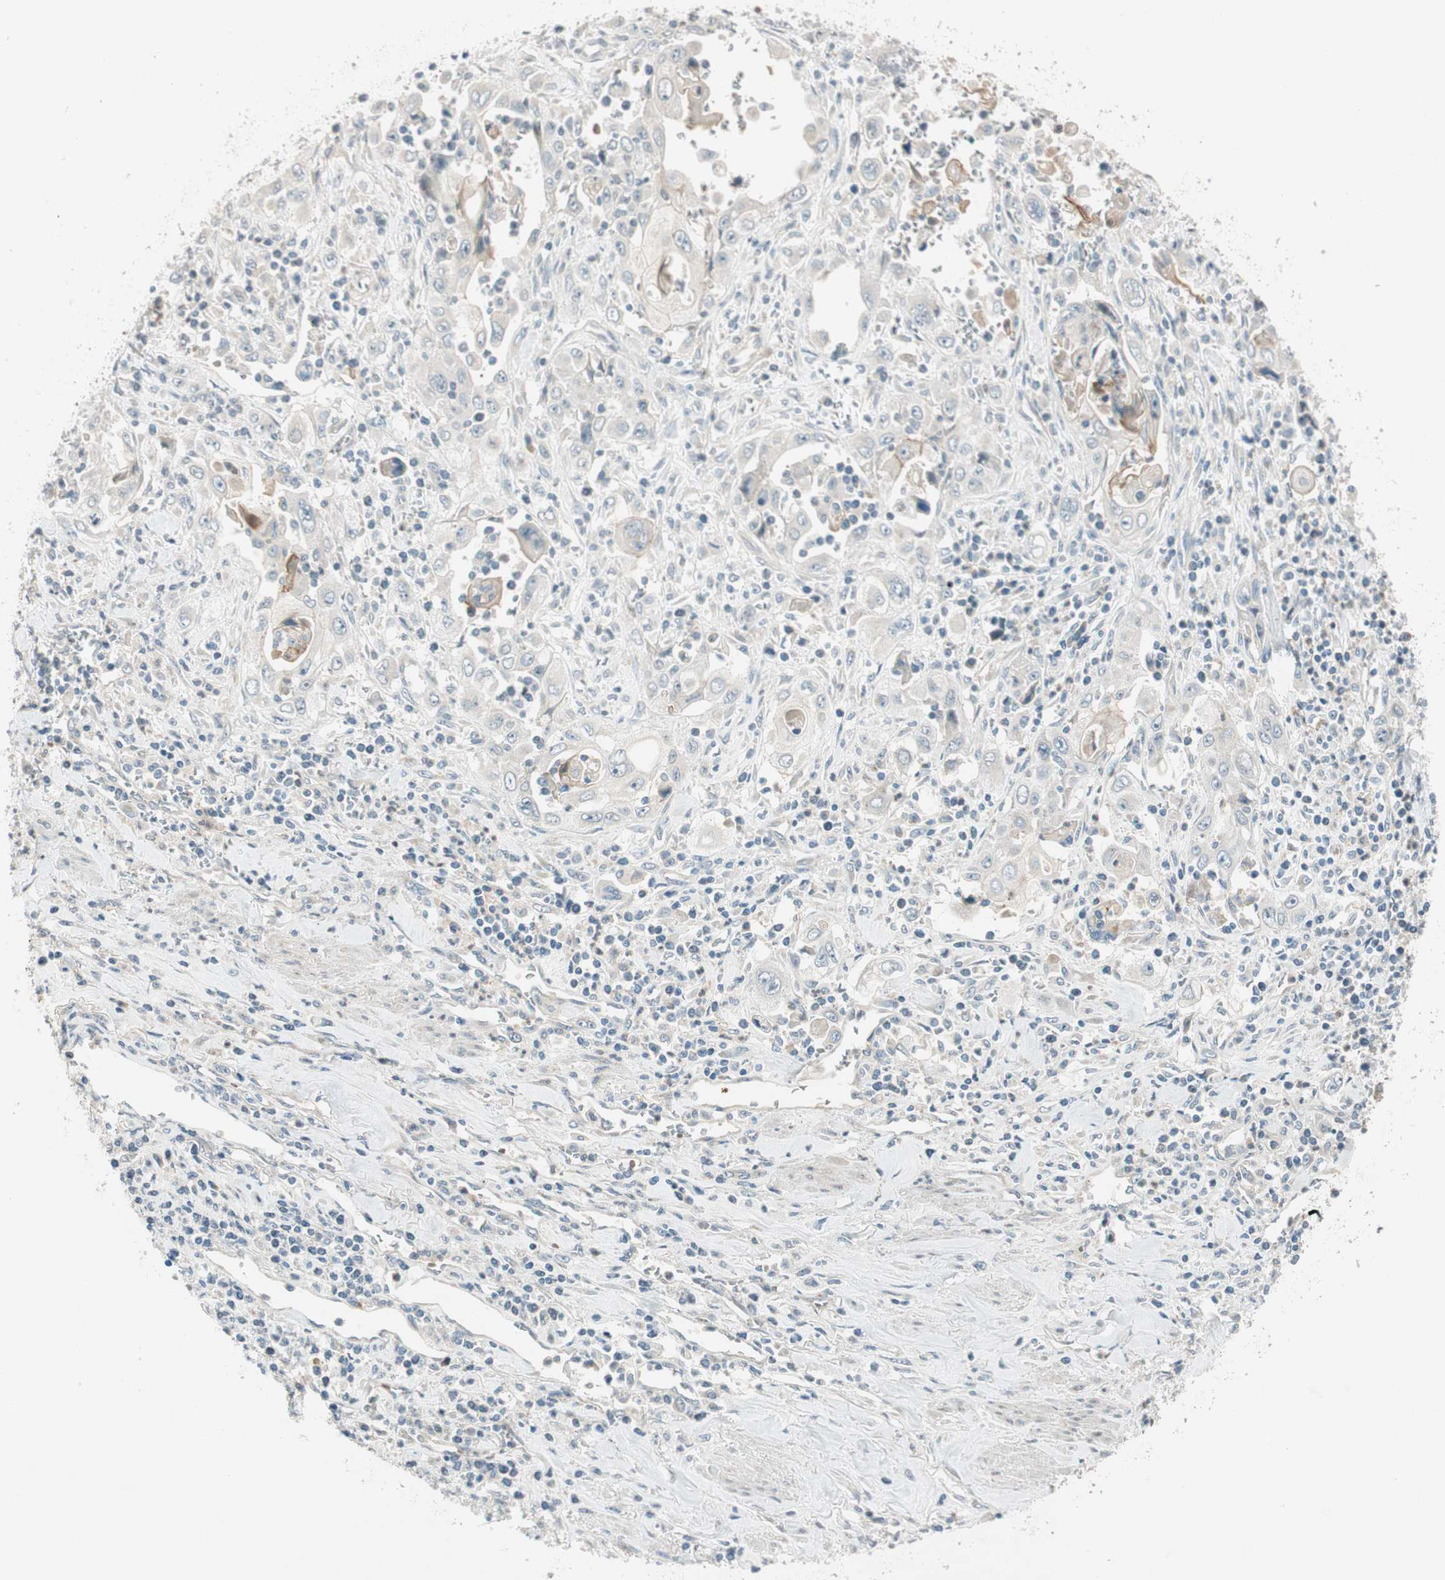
{"staining": {"intensity": "negative", "quantity": "none", "location": "none"}, "tissue": "pancreatic cancer", "cell_type": "Tumor cells", "image_type": "cancer", "snomed": [{"axis": "morphology", "description": "Adenocarcinoma, NOS"}, {"axis": "topography", "description": "Pancreas"}], "caption": "Pancreatic cancer (adenocarcinoma) was stained to show a protein in brown. There is no significant expression in tumor cells.", "gene": "CGRRF1", "patient": {"sex": "male", "age": 70}}